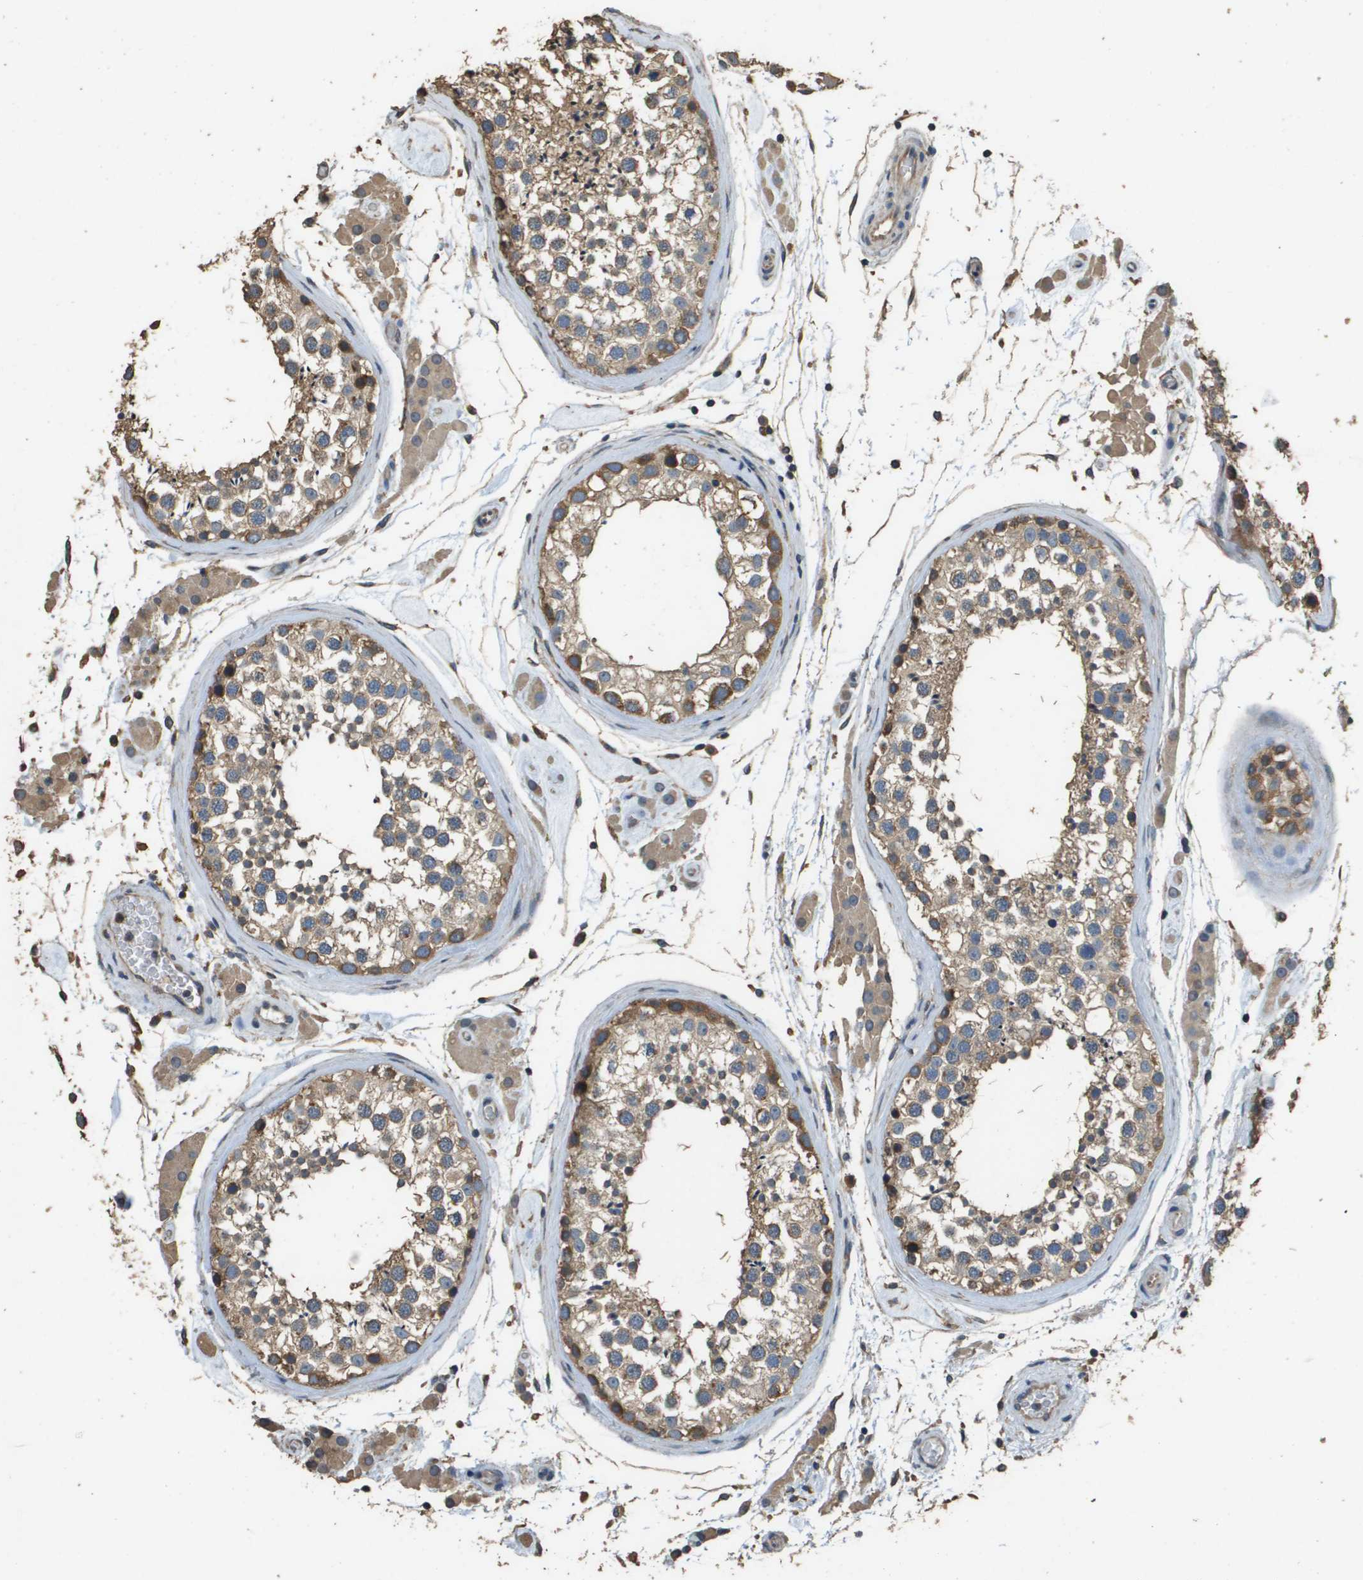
{"staining": {"intensity": "moderate", "quantity": ">75%", "location": "cytoplasmic/membranous"}, "tissue": "testis", "cell_type": "Cells in seminiferous ducts", "image_type": "normal", "snomed": [{"axis": "morphology", "description": "Normal tissue, NOS"}, {"axis": "topography", "description": "Testis"}], "caption": "Cells in seminiferous ducts reveal medium levels of moderate cytoplasmic/membranous expression in approximately >75% of cells in normal testis.", "gene": "RAB6B", "patient": {"sex": "male", "age": 46}}